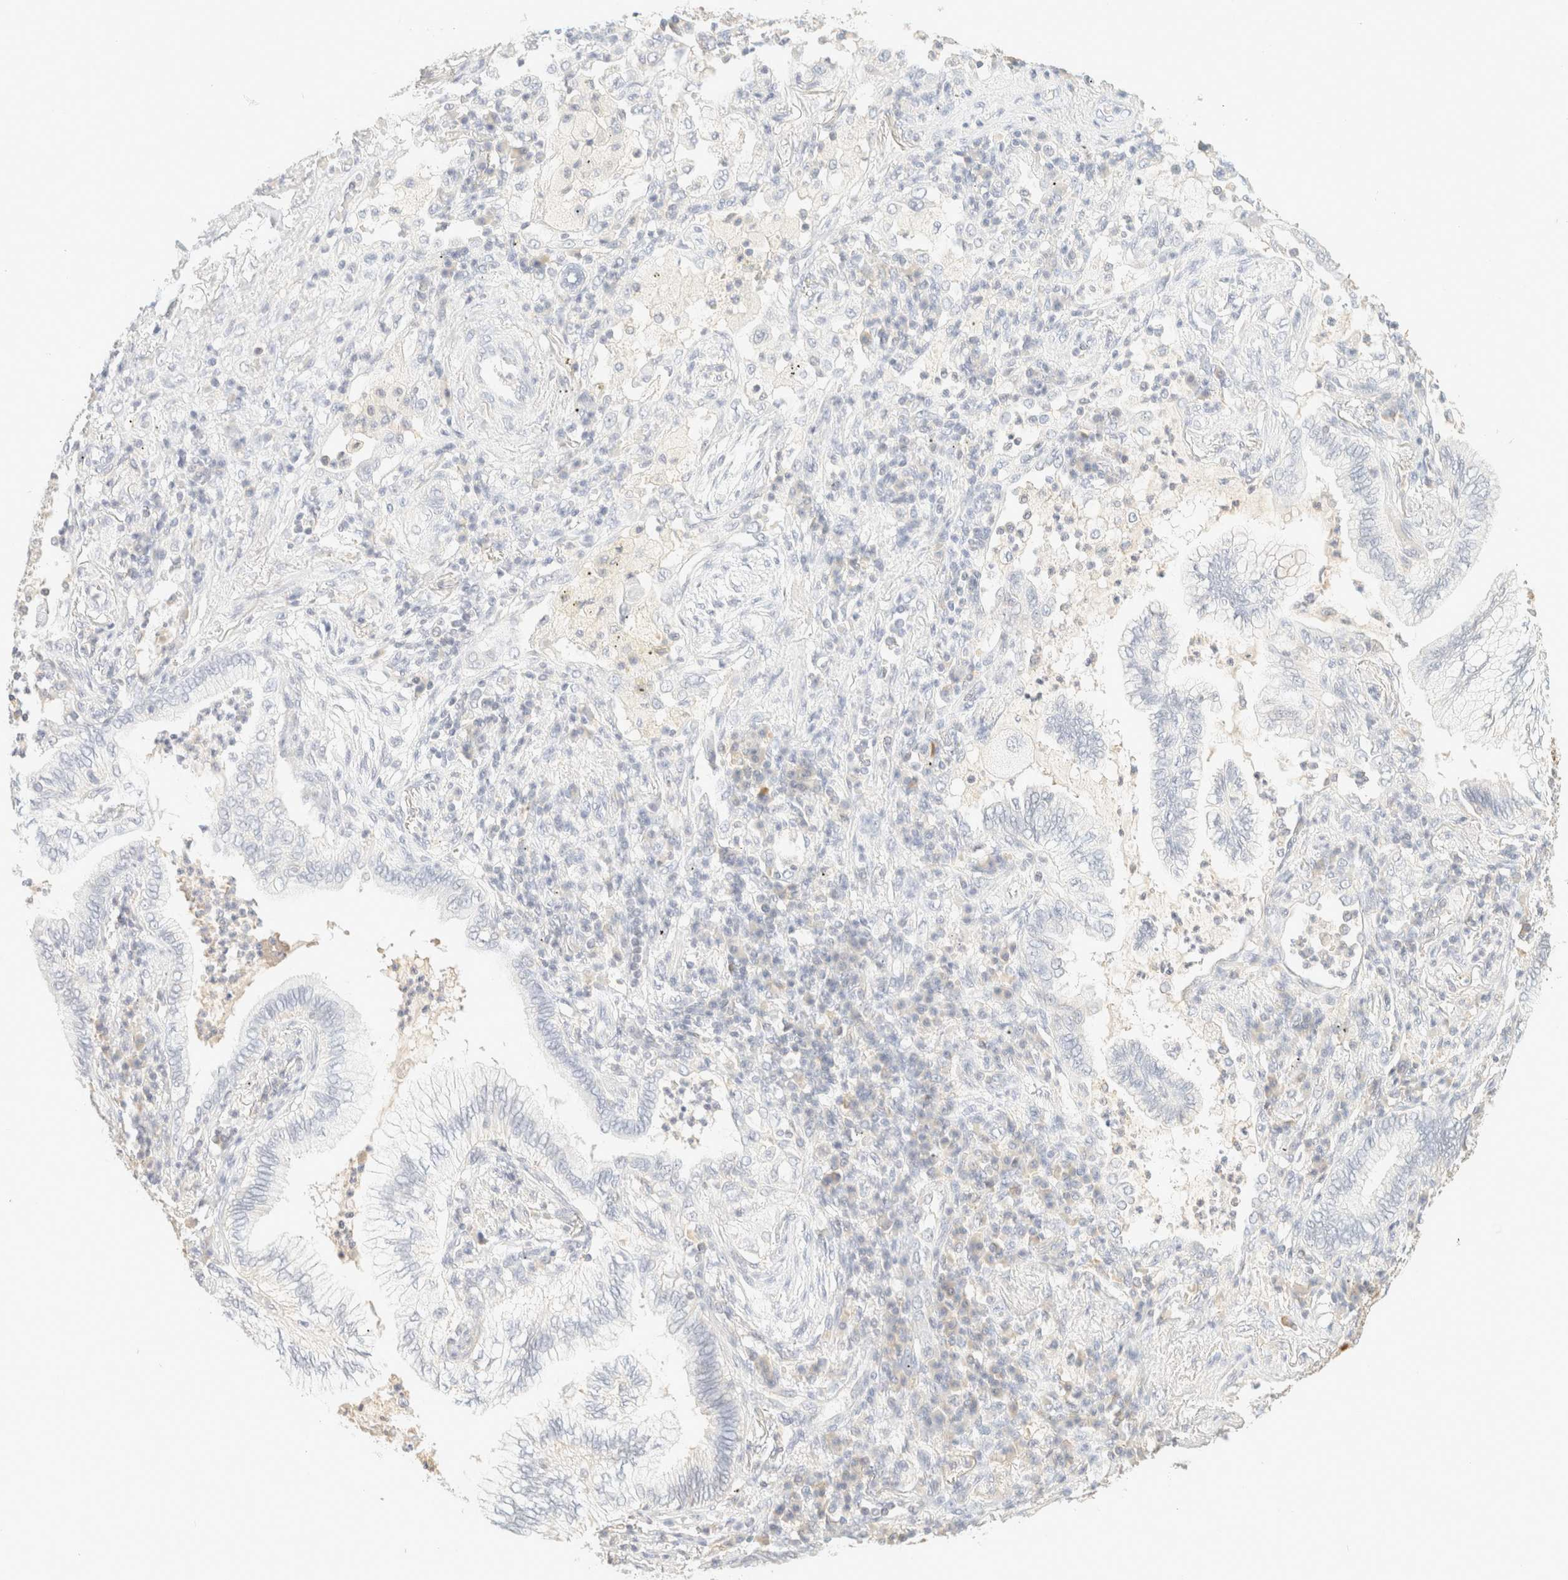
{"staining": {"intensity": "negative", "quantity": "none", "location": "none"}, "tissue": "lung cancer", "cell_type": "Tumor cells", "image_type": "cancer", "snomed": [{"axis": "morphology", "description": "Normal tissue, NOS"}, {"axis": "morphology", "description": "Adenocarcinoma, NOS"}, {"axis": "topography", "description": "Bronchus"}, {"axis": "topography", "description": "Lung"}], "caption": "A micrograph of human lung cancer (adenocarcinoma) is negative for staining in tumor cells.", "gene": "TIMD4", "patient": {"sex": "female", "age": 70}}